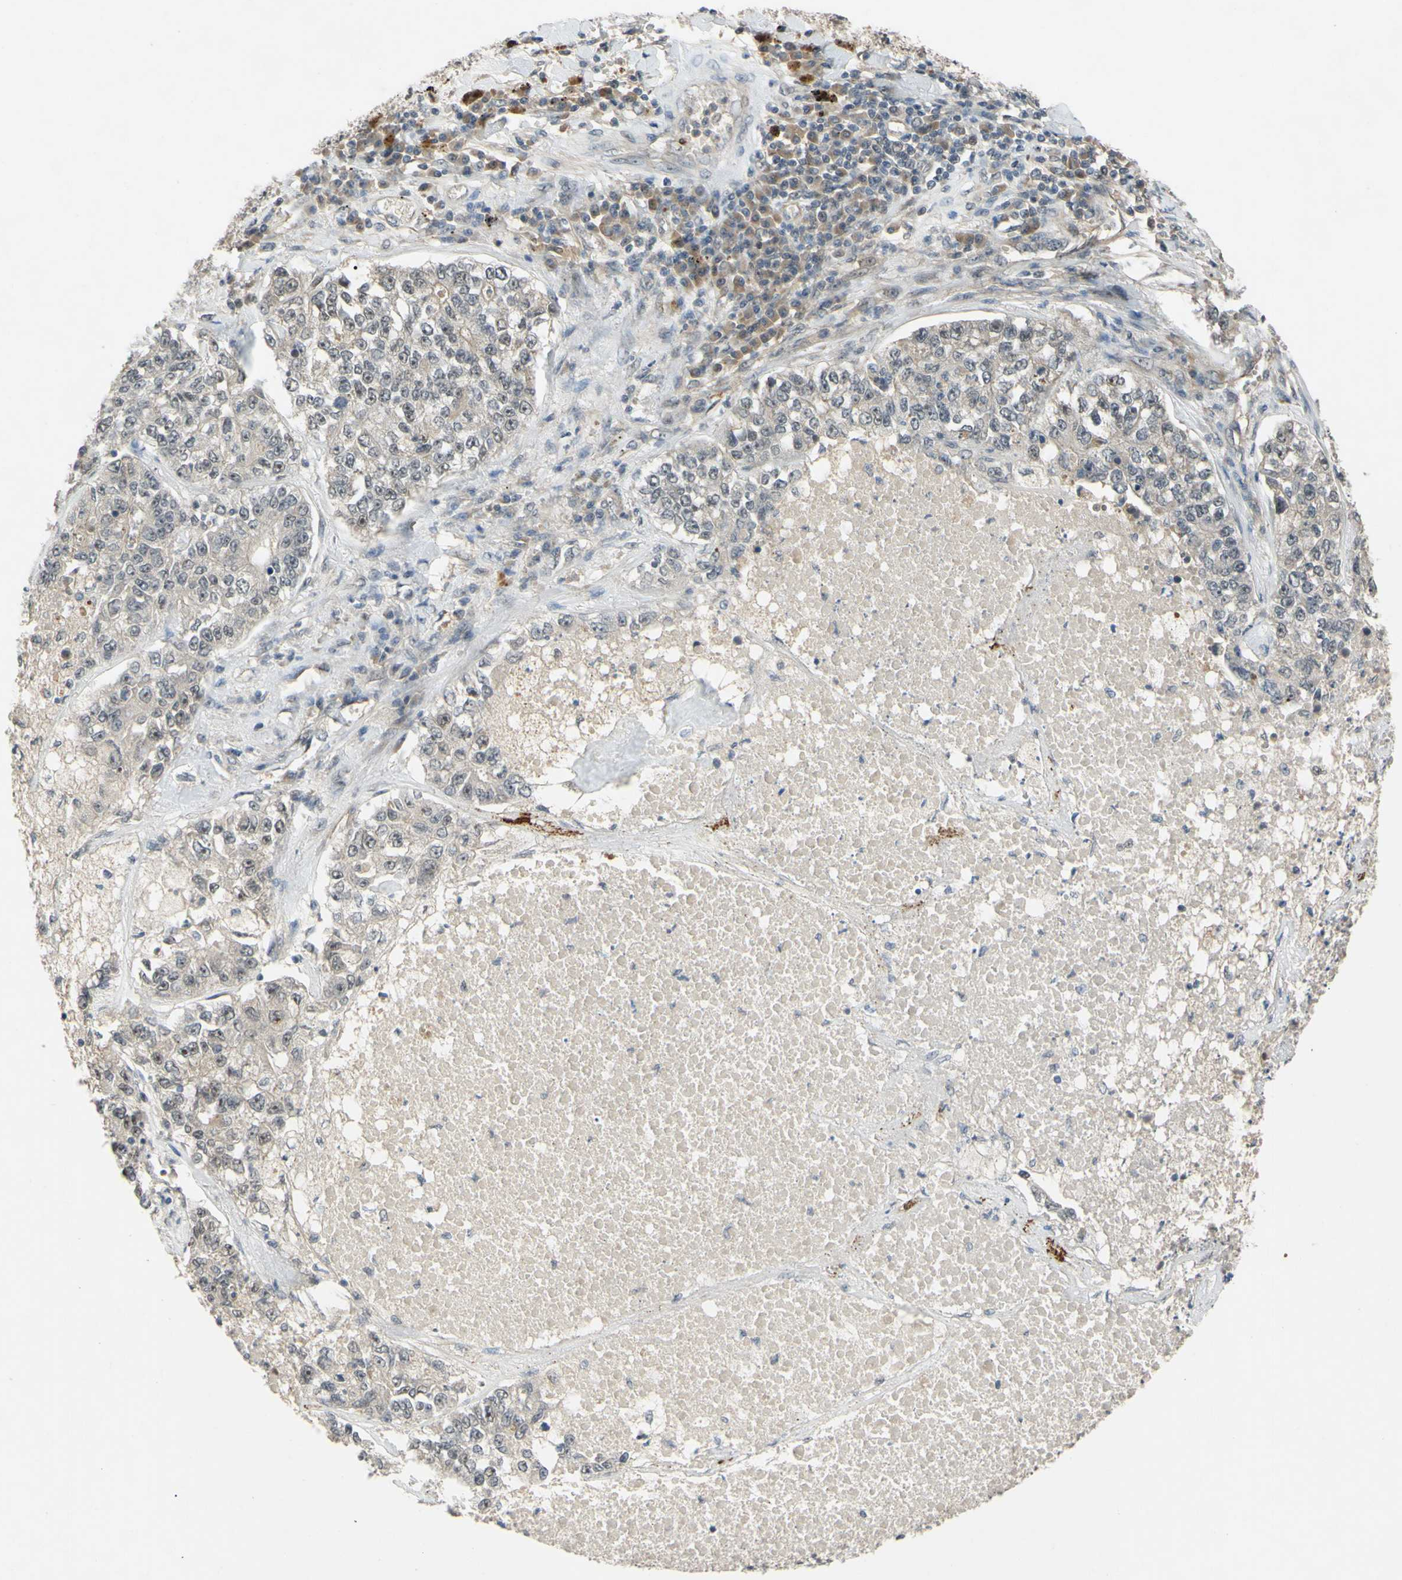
{"staining": {"intensity": "weak", "quantity": "<25%", "location": "nuclear"}, "tissue": "lung cancer", "cell_type": "Tumor cells", "image_type": "cancer", "snomed": [{"axis": "morphology", "description": "Adenocarcinoma, NOS"}, {"axis": "topography", "description": "Lung"}], "caption": "Immunohistochemistry (IHC) of lung cancer (adenocarcinoma) exhibits no staining in tumor cells.", "gene": "ALK", "patient": {"sex": "male", "age": 49}}